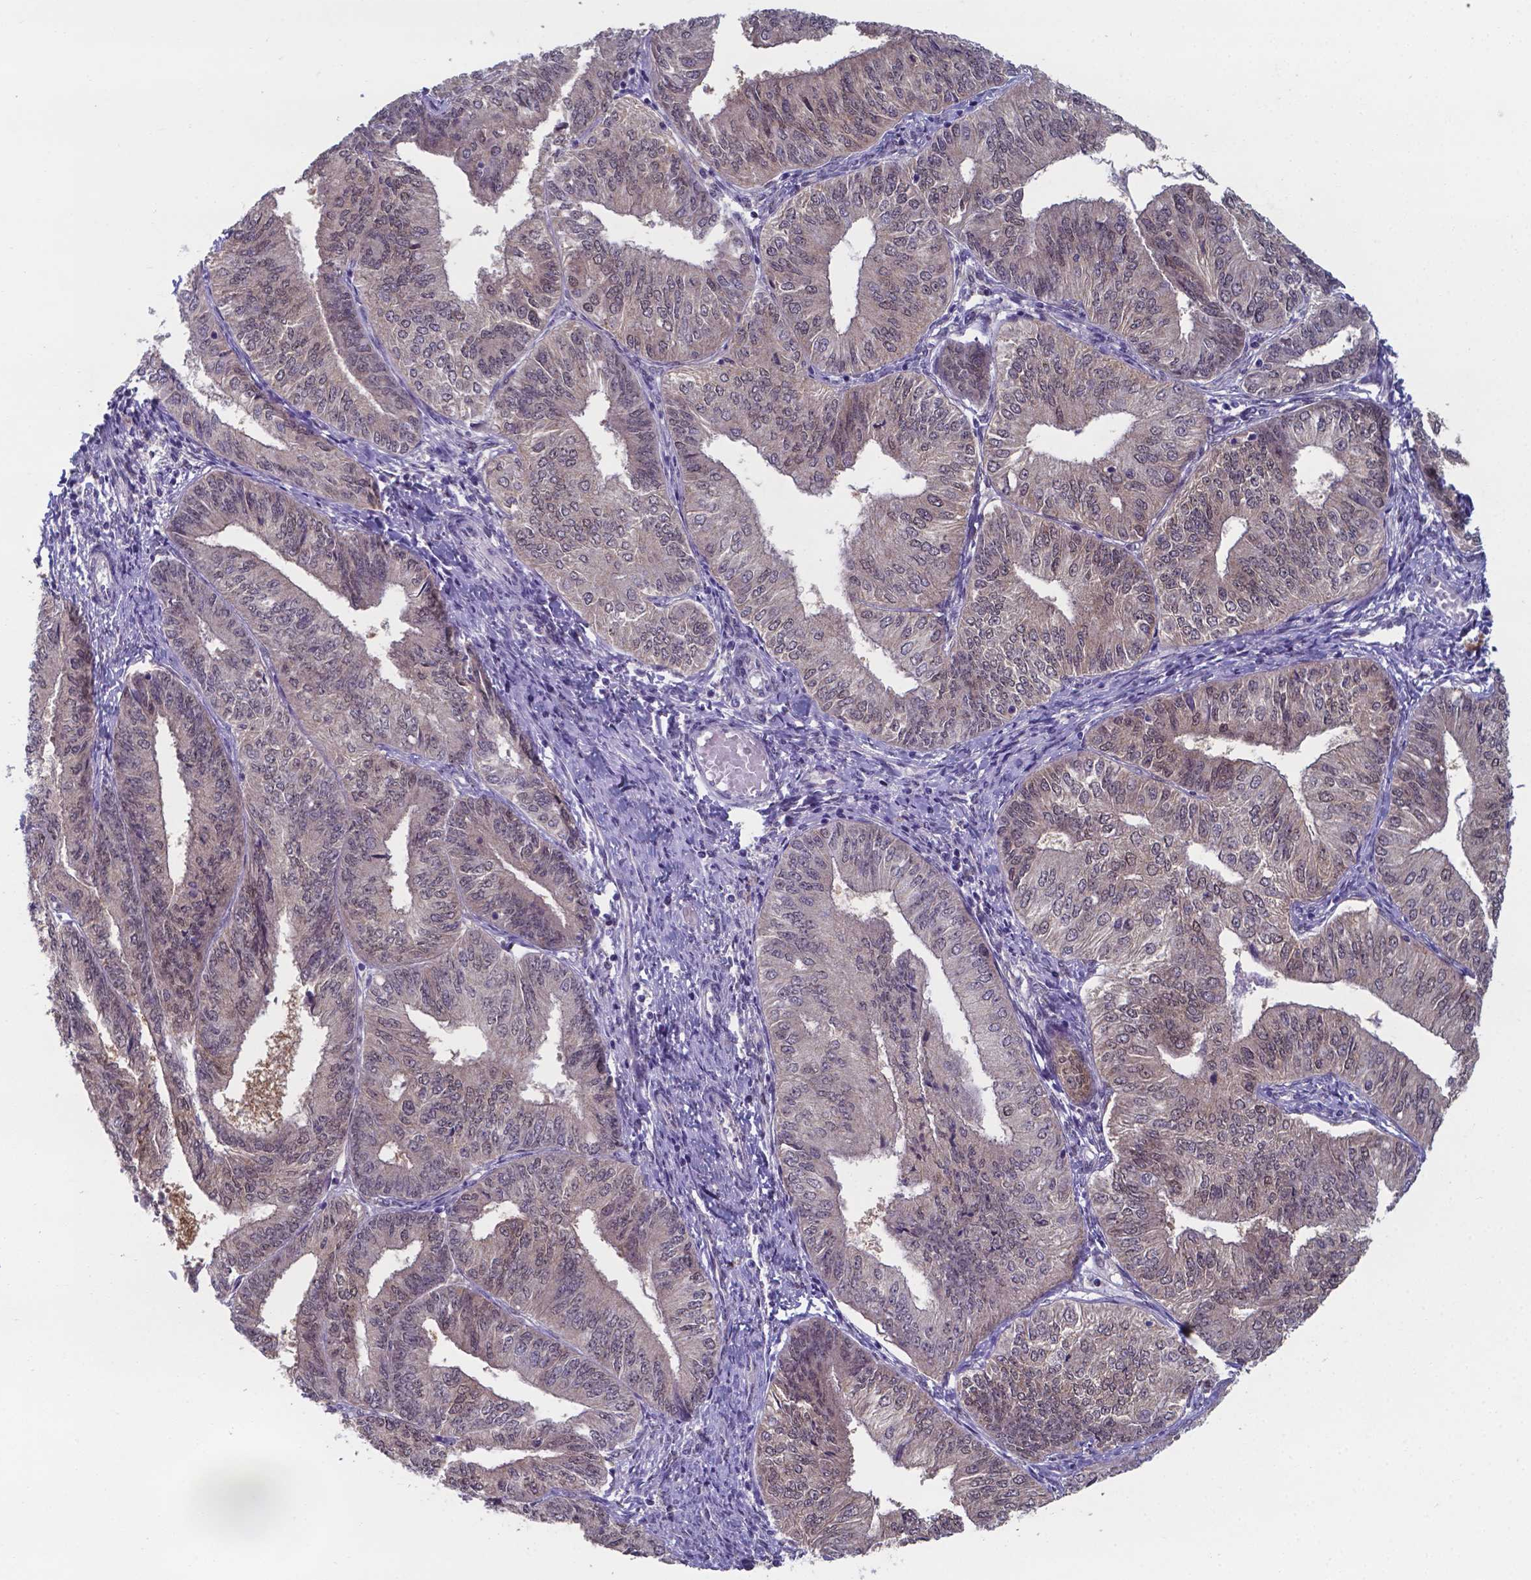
{"staining": {"intensity": "weak", "quantity": "<25%", "location": "cytoplasmic/membranous,nuclear"}, "tissue": "endometrial cancer", "cell_type": "Tumor cells", "image_type": "cancer", "snomed": [{"axis": "morphology", "description": "Adenocarcinoma, NOS"}, {"axis": "topography", "description": "Endometrium"}], "caption": "Endometrial cancer (adenocarcinoma) was stained to show a protein in brown. There is no significant positivity in tumor cells.", "gene": "UBE2E2", "patient": {"sex": "female", "age": 58}}